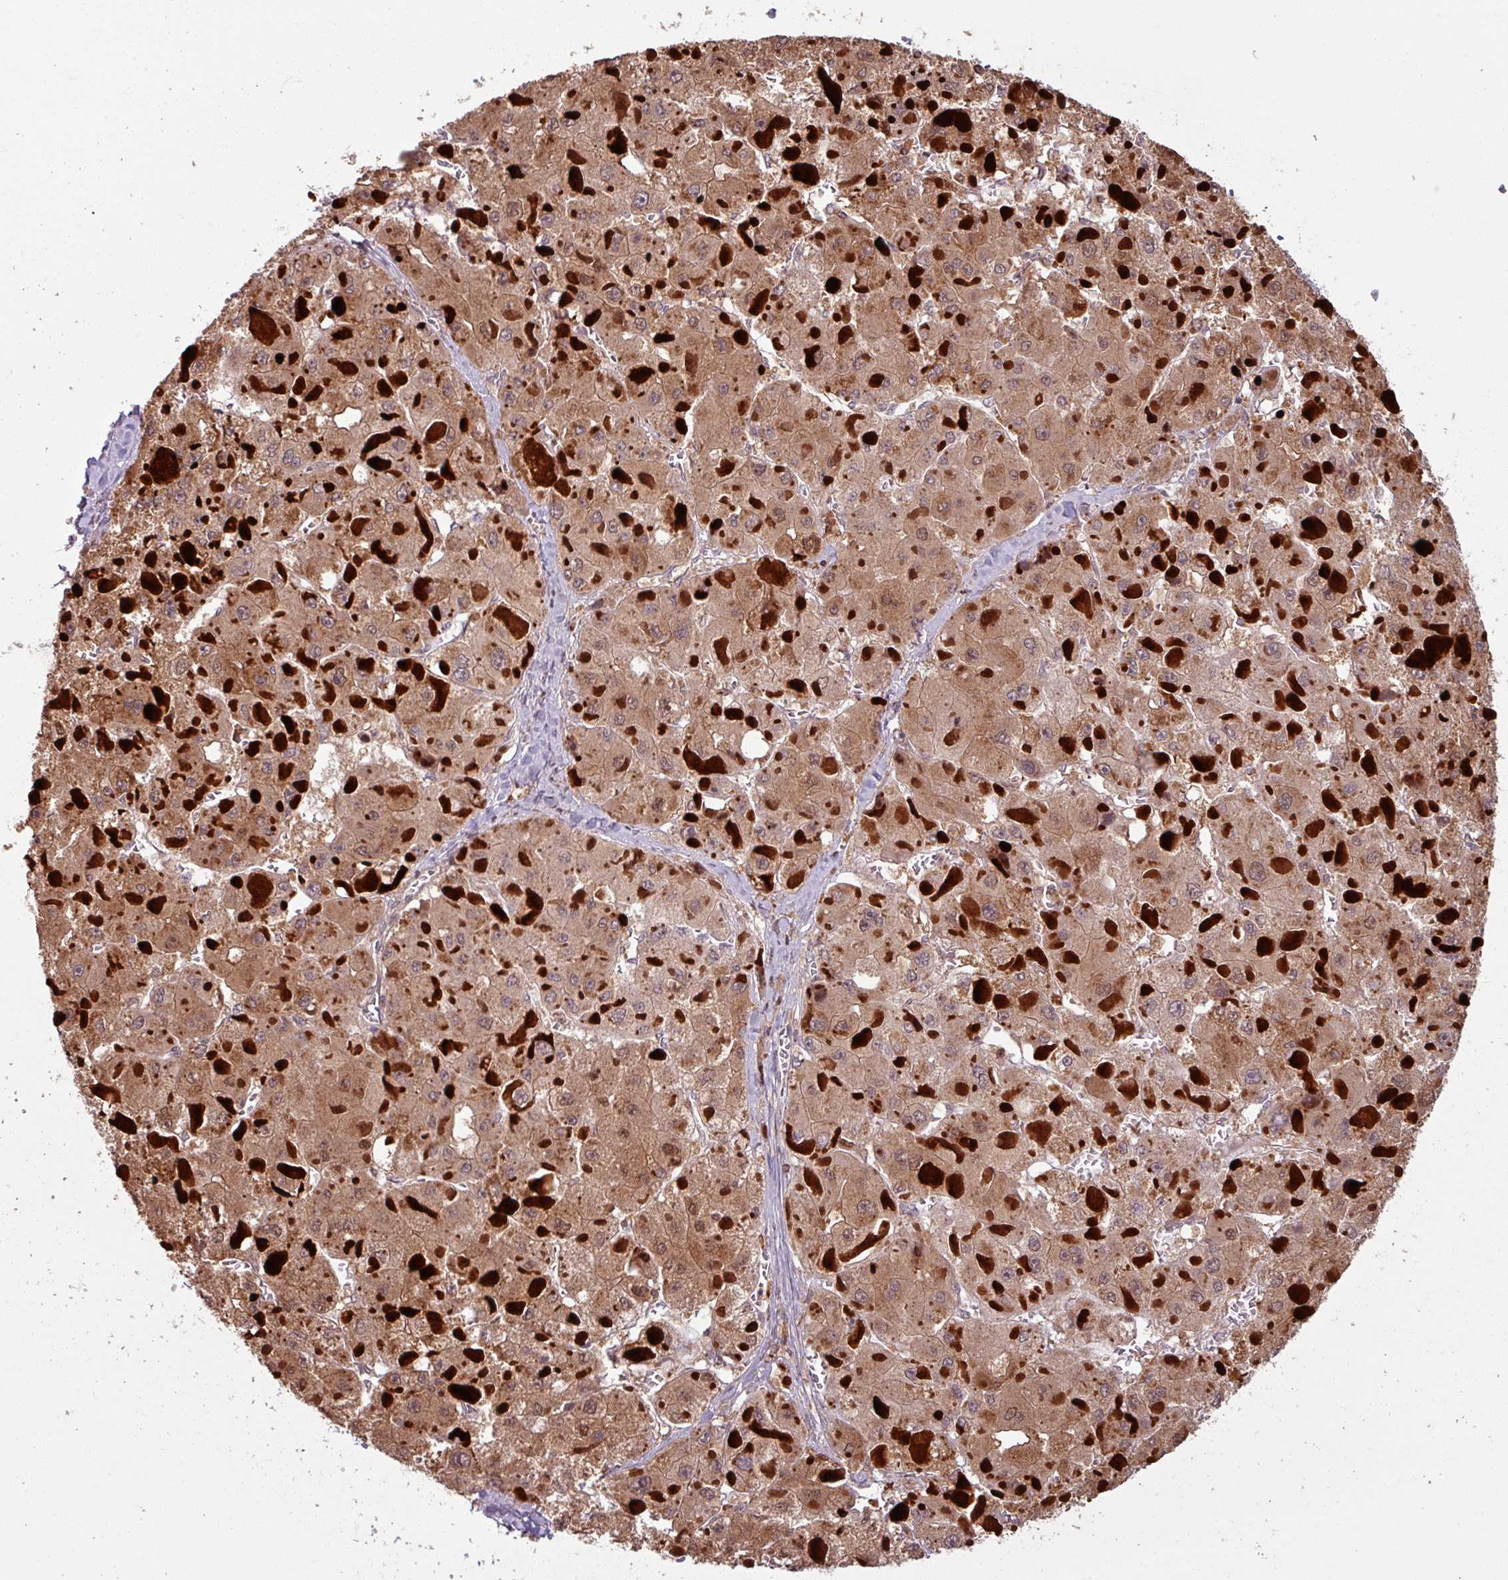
{"staining": {"intensity": "moderate", "quantity": ">75%", "location": "cytoplasmic/membranous,nuclear"}, "tissue": "liver cancer", "cell_type": "Tumor cells", "image_type": "cancer", "snomed": [{"axis": "morphology", "description": "Carcinoma, Hepatocellular, NOS"}, {"axis": "topography", "description": "Liver"}], "caption": "Hepatocellular carcinoma (liver) stained with IHC exhibits moderate cytoplasmic/membranous and nuclear staining in about >75% of tumor cells. Immunohistochemistry (ihc) stains the protein of interest in brown and the nuclei are stained blue.", "gene": "OR6B1", "patient": {"sex": "female", "age": 73}}